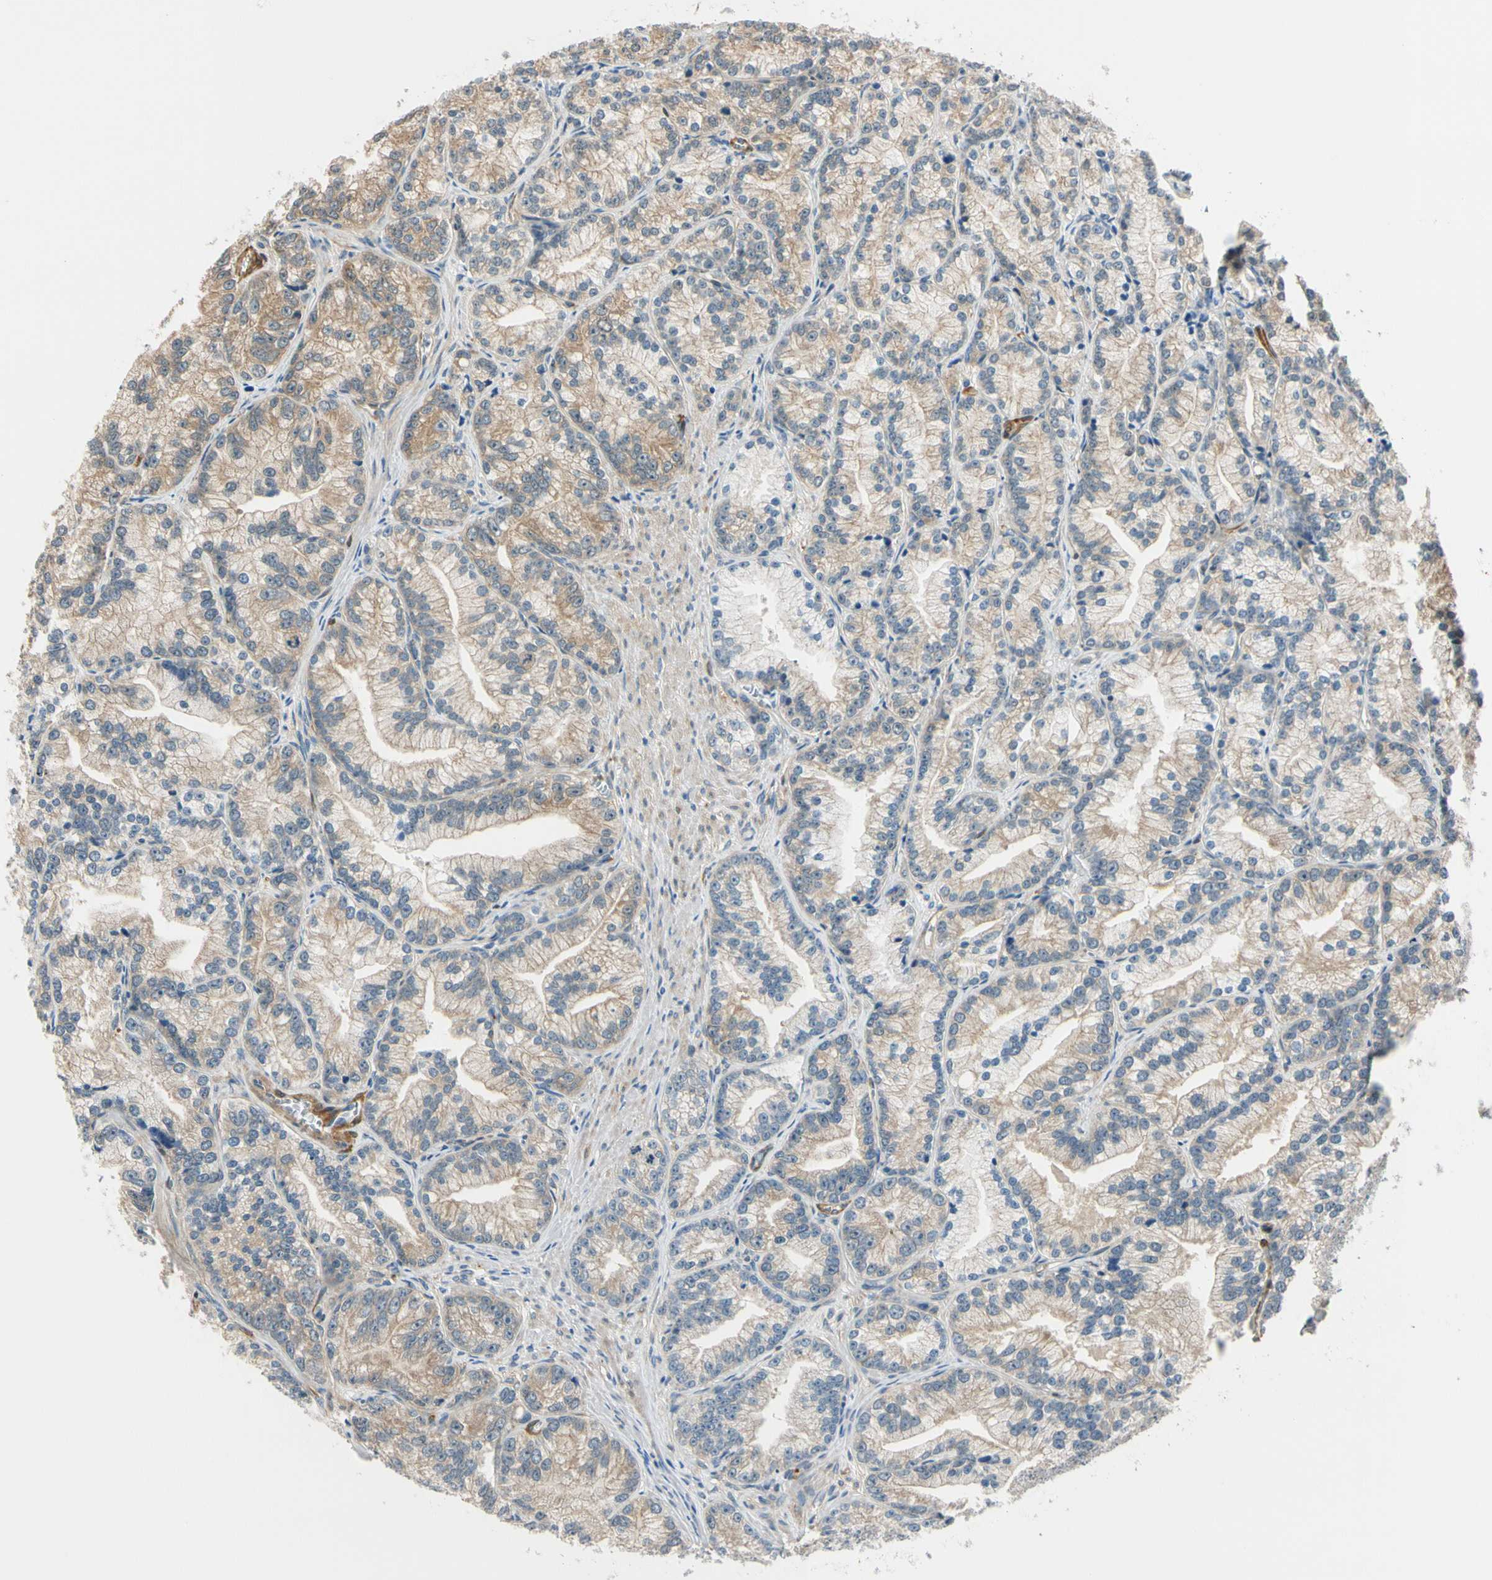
{"staining": {"intensity": "weak", "quantity": ">75%", "location": "cytoplasmic/membranous"}, "tissue": "prostate cancer", "cell_type": "Tumor cells", "image_type": "cancer", "snomed": [{"axis": "morphology", "description": "Adenocarcinoma, Low grade"}, {"axis": "topography", "description": "Prostate"}], "caption": "High-magnification brightfield microscopy of low-grade adenocarcinoma (prostate) stained with DAB (brown) and counterstained with hematoxylin (blue). tumor cells exhibit weak cytoplasmic/membranous positivity is appreciated in approximately>75% of cells.", "gene": "RASGRF1", "patient": {"sex": "male", "age": 89}}